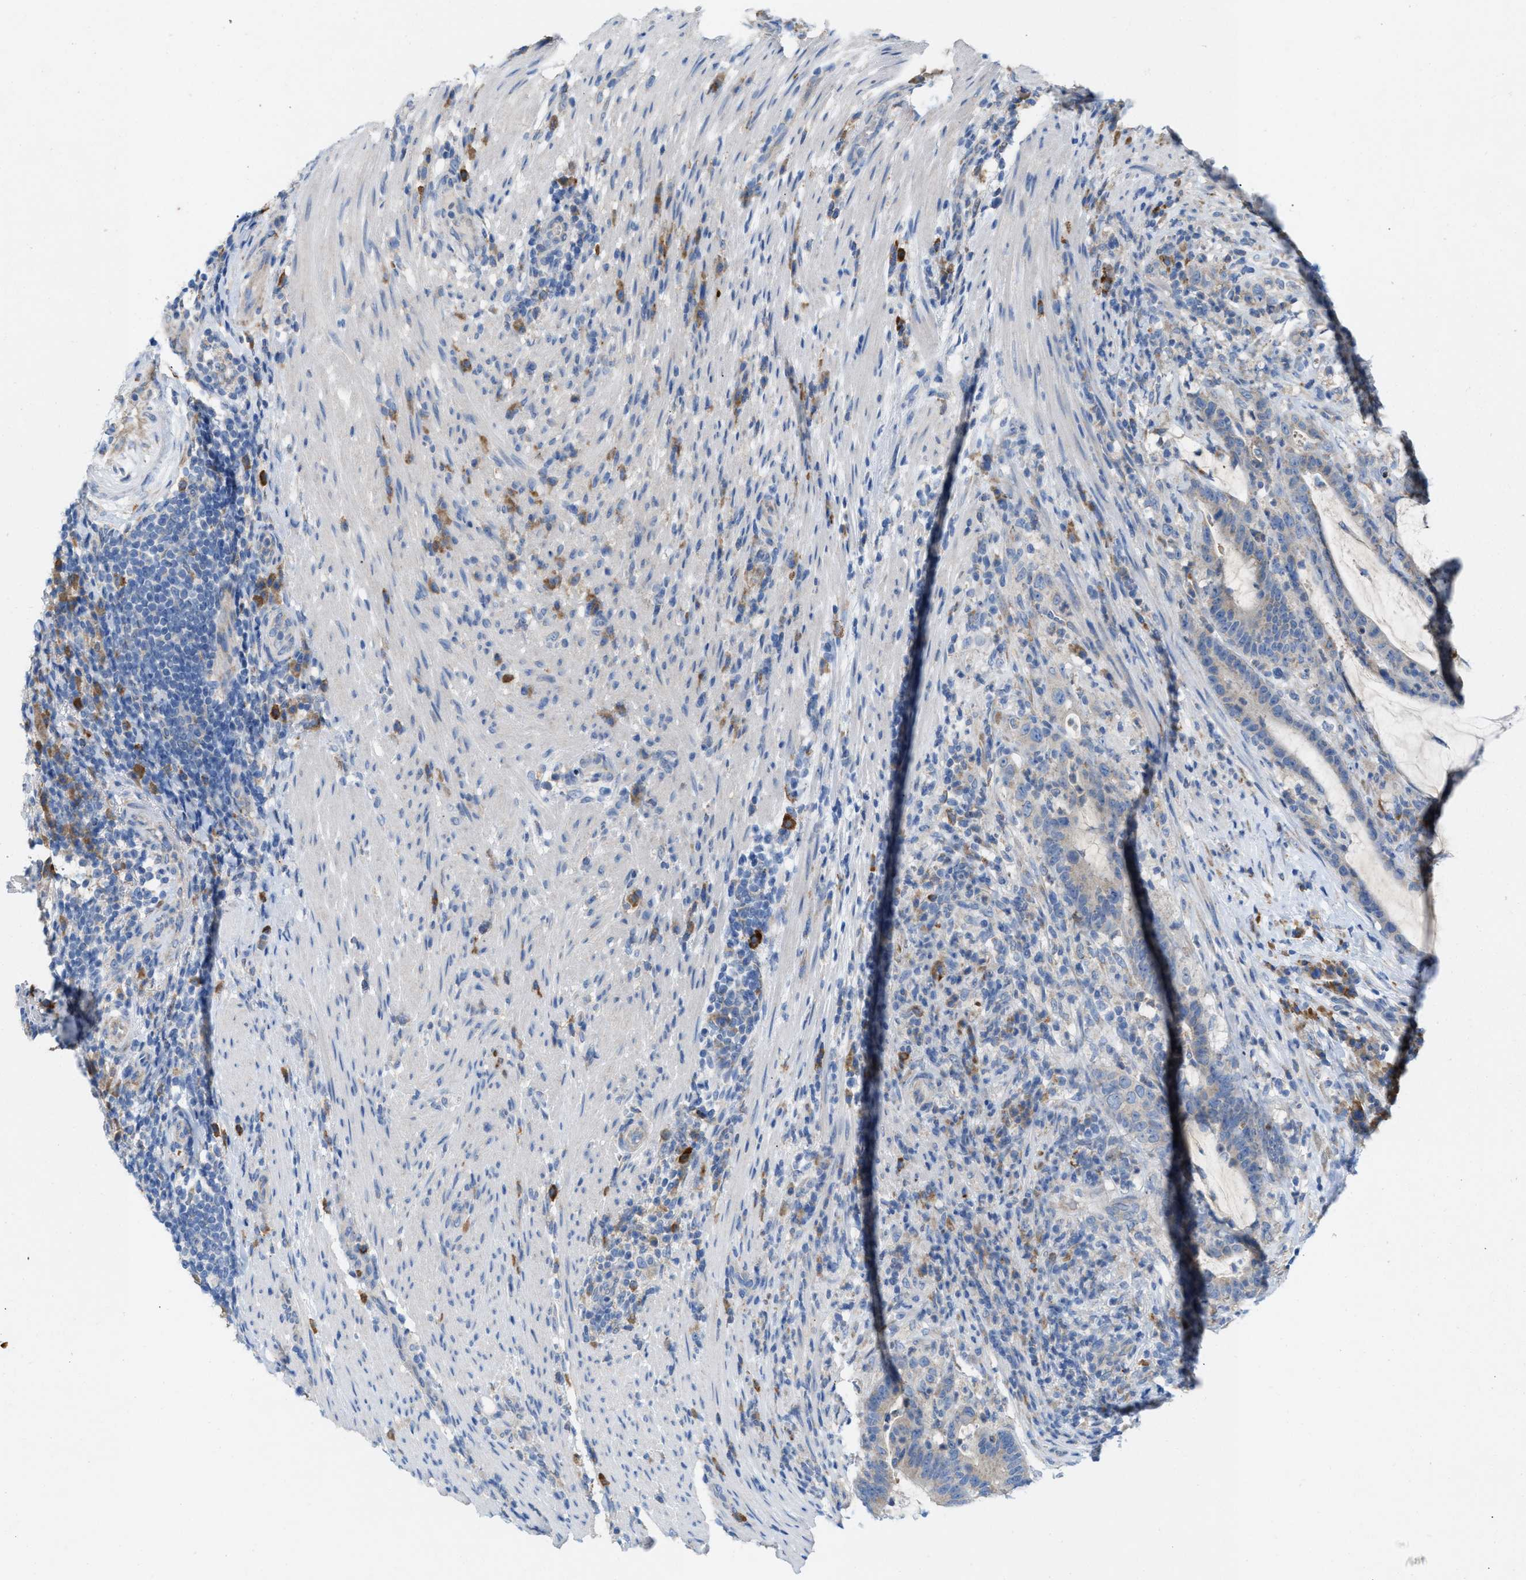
{"staining": {"intensity": "weak", "quantity": "<25%", "location": "cytoplasmic/membranous"}, "tissue": "colorectal cancer", "cell_type": "Tumor cells", "image_type": "cancer", "snomed": [{"axis": "morphology", "description": "Adenocarcinoma, NOS"}, {"axis": "topography", "description": "Colon"}], "caption": "The image reveals no significant positivity in tumor cells of colorectal cancer.", "gene": "DYNC2I1", "patient": {"sex": "female", "age": 66}}